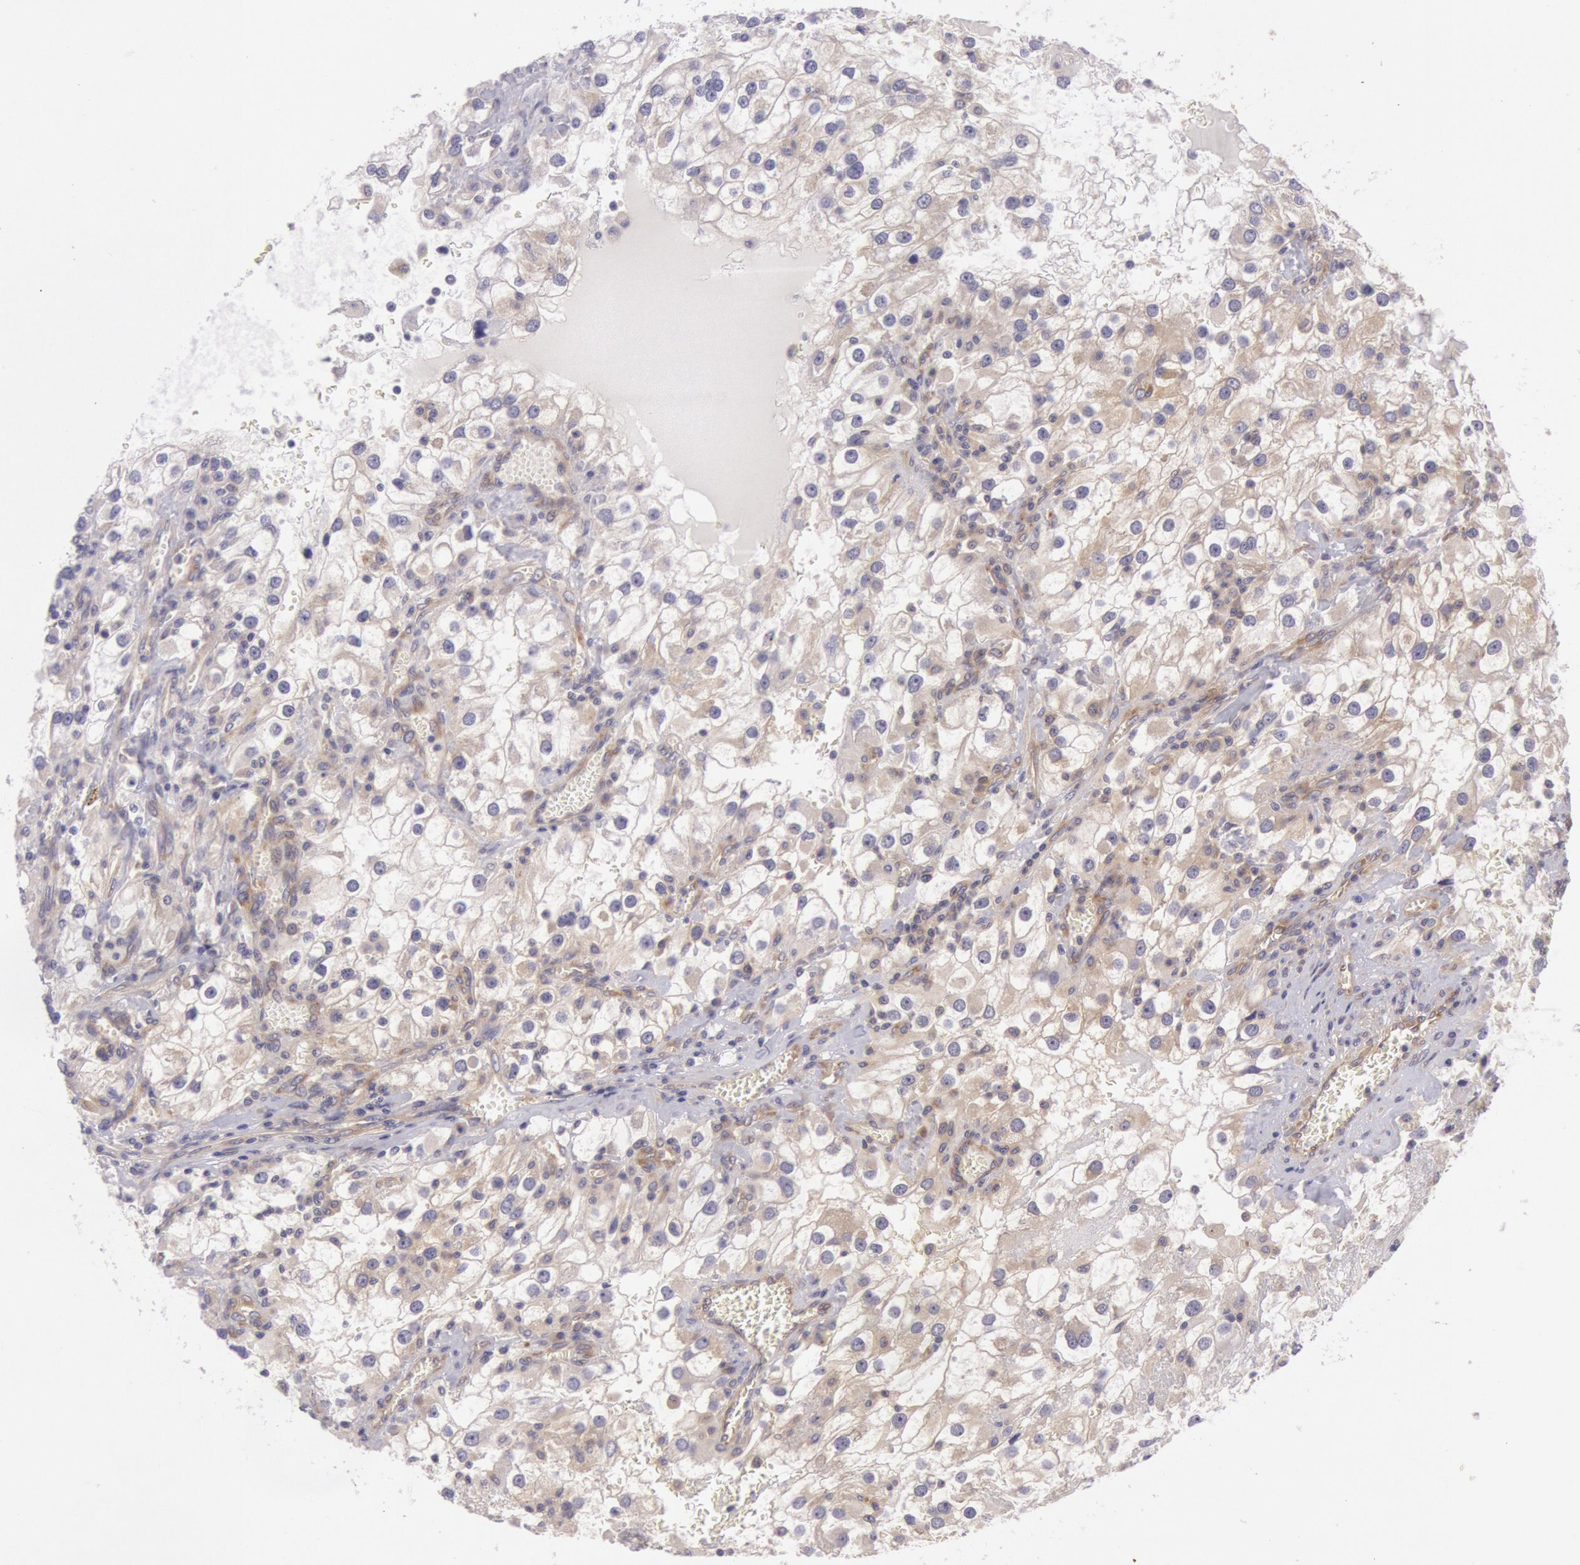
{"staining": {"intensity": "weak", "quantity": "25%-75%", "location": "cytoplasmic/membranous"}, "tissue": "renal cancer", "cell_type": "Tumor cells", "image_type": "cancer", "snomed": [{"axis": "morphology", "description": "Adenocarcinoma, NOS"}, {"axis": "topography", "description": "Kidney"}], "caption": "Protein staining by IHC displays weak cytoplasmic/membranous positivity in about 25%-75% of tumor cells in adenocarcinoma (renal). (brown staining indicates protein expression, while blue staining denotes nuclei).", "gene": "CHUK", "patient": {"sex": "female", "age": 52}}